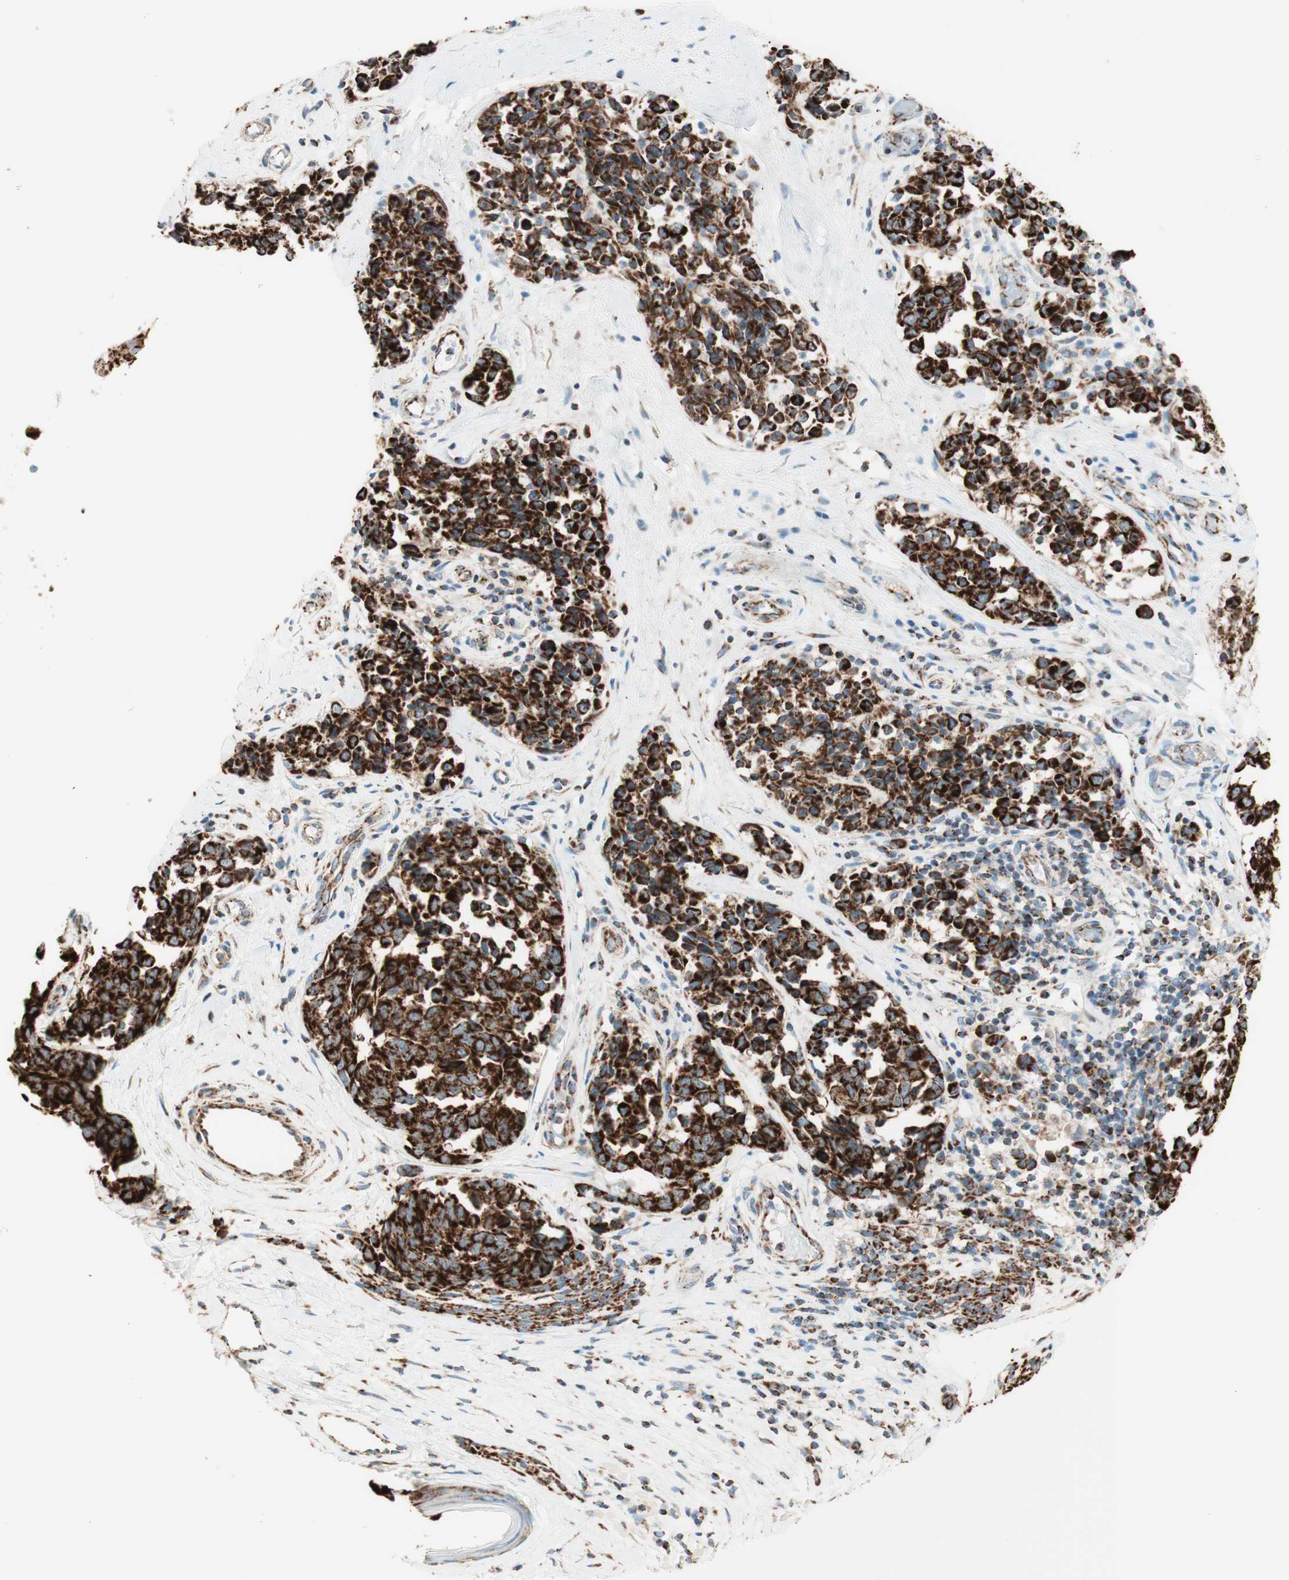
{"staining": {"intensity": "strong", "quantity": ">75%", "location": "cytoplasmic/membranous"}, "tissue": "melanoma", "cell_type": "Tumor cells", "image_type": "cancer", "snomed": [{"axis": "morphology", "description": "Malignant melanoma, NOS"}, {"axis": "topography", "description": "Skin"}], "caption": "Protein expression analysis of human malignant melanoma reveals strong cytoplasmic/membranous staining in approximately >75% of tumor cells.", "gene": "TOMM20", "patient": {"sex": "female", "age": 64}}